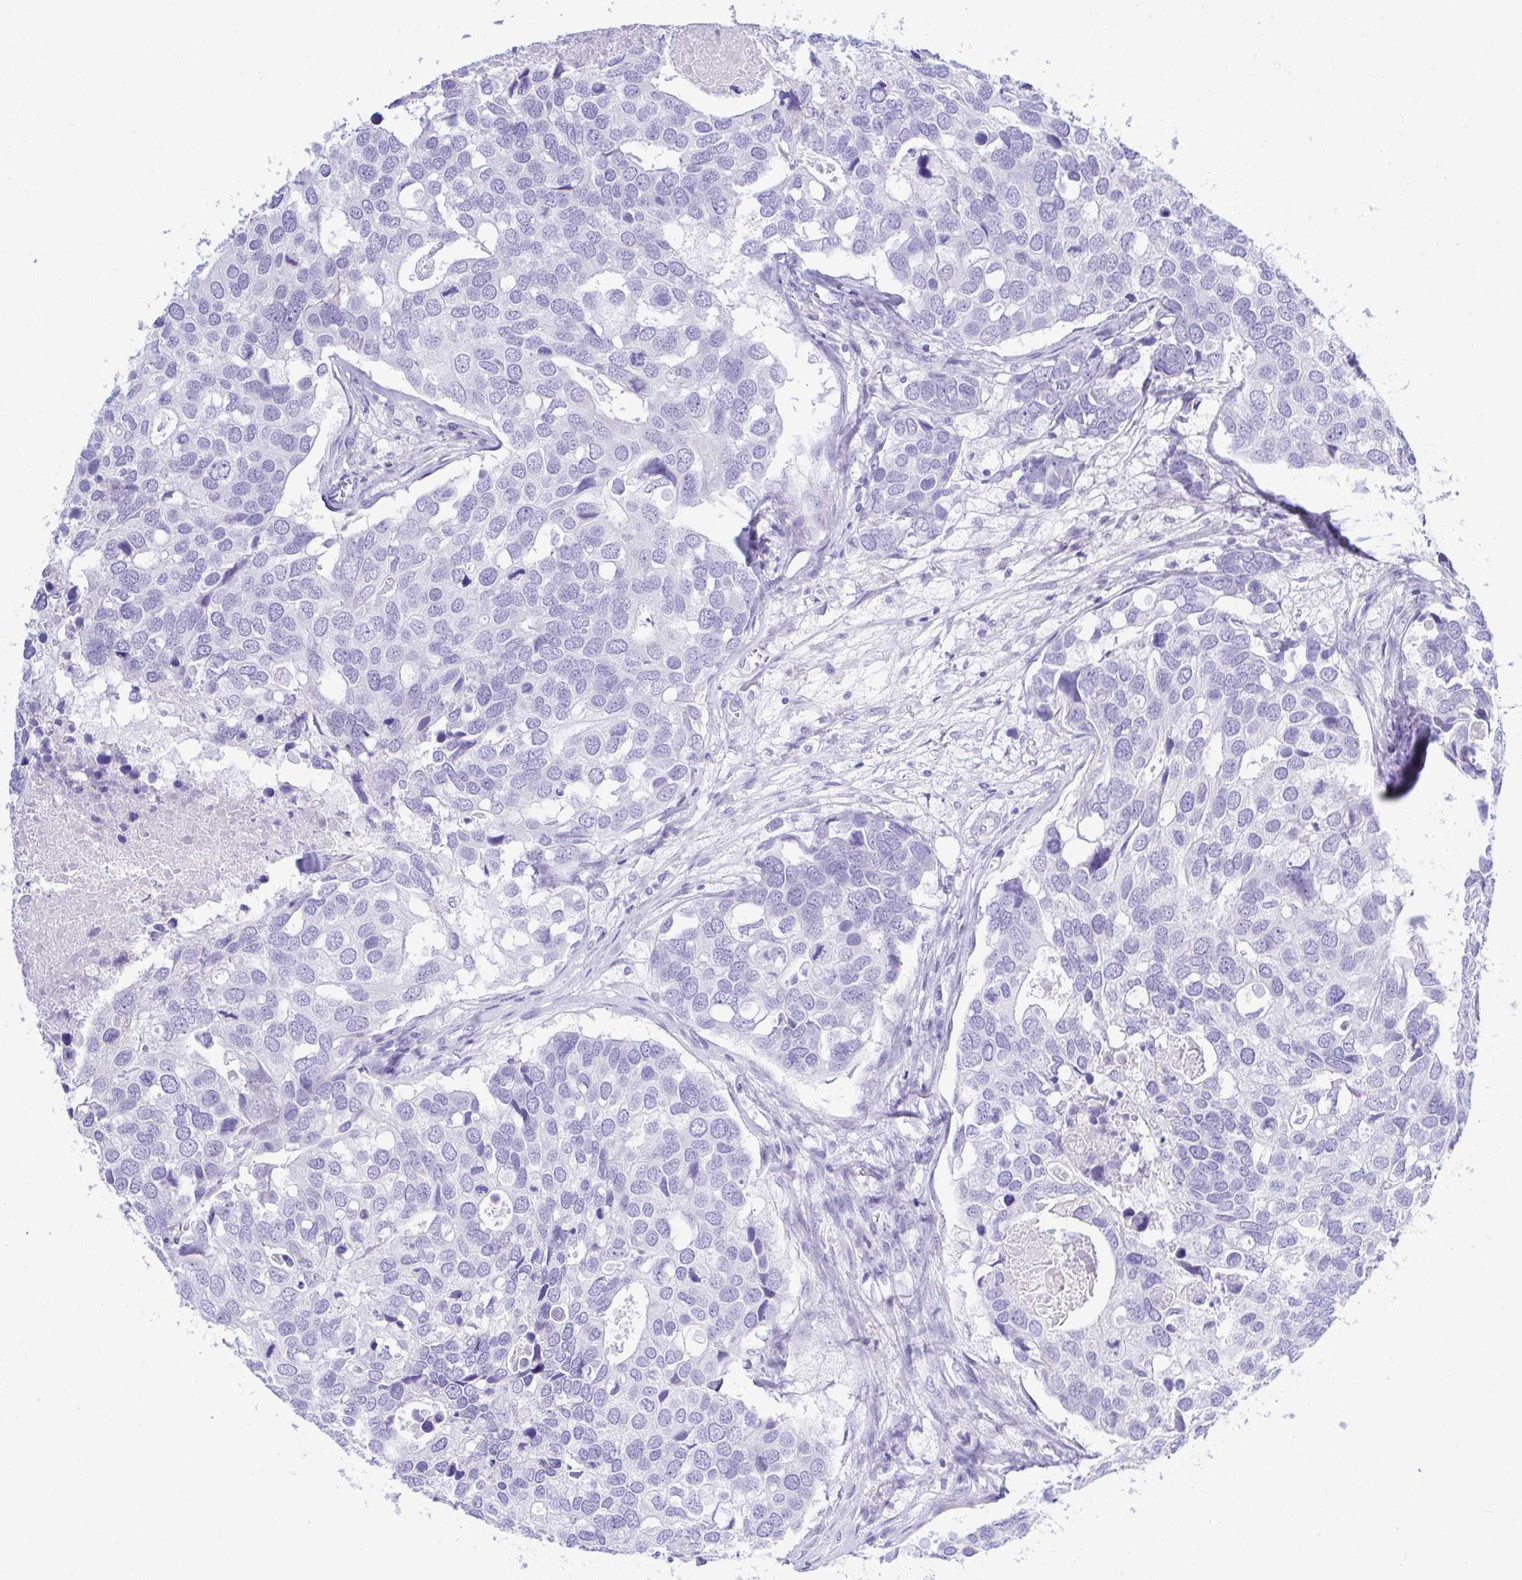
{"staining": {"intensity": "negative", "quantity": "none", "location": "none"}, "tissue": "breast cancer", "cell_type": "Tumor cells", "image_type": "cancer", "snomed": [{"axis": "morphology", "description": "Duct carcinoma"}, {"axis": "topography", "description": "Breast"}], "caption": "DAB immunohistochemical staining of human breast cancer reveals no significant staining in tumor cells. The staining was performed using DAB to visualize the protein expression in brown, while the nuclei were stained in blue with hematoxylin (Magnification: 20x).", "gene": "SEL1L2", "patient": {"sex": "female", "age": 83}}